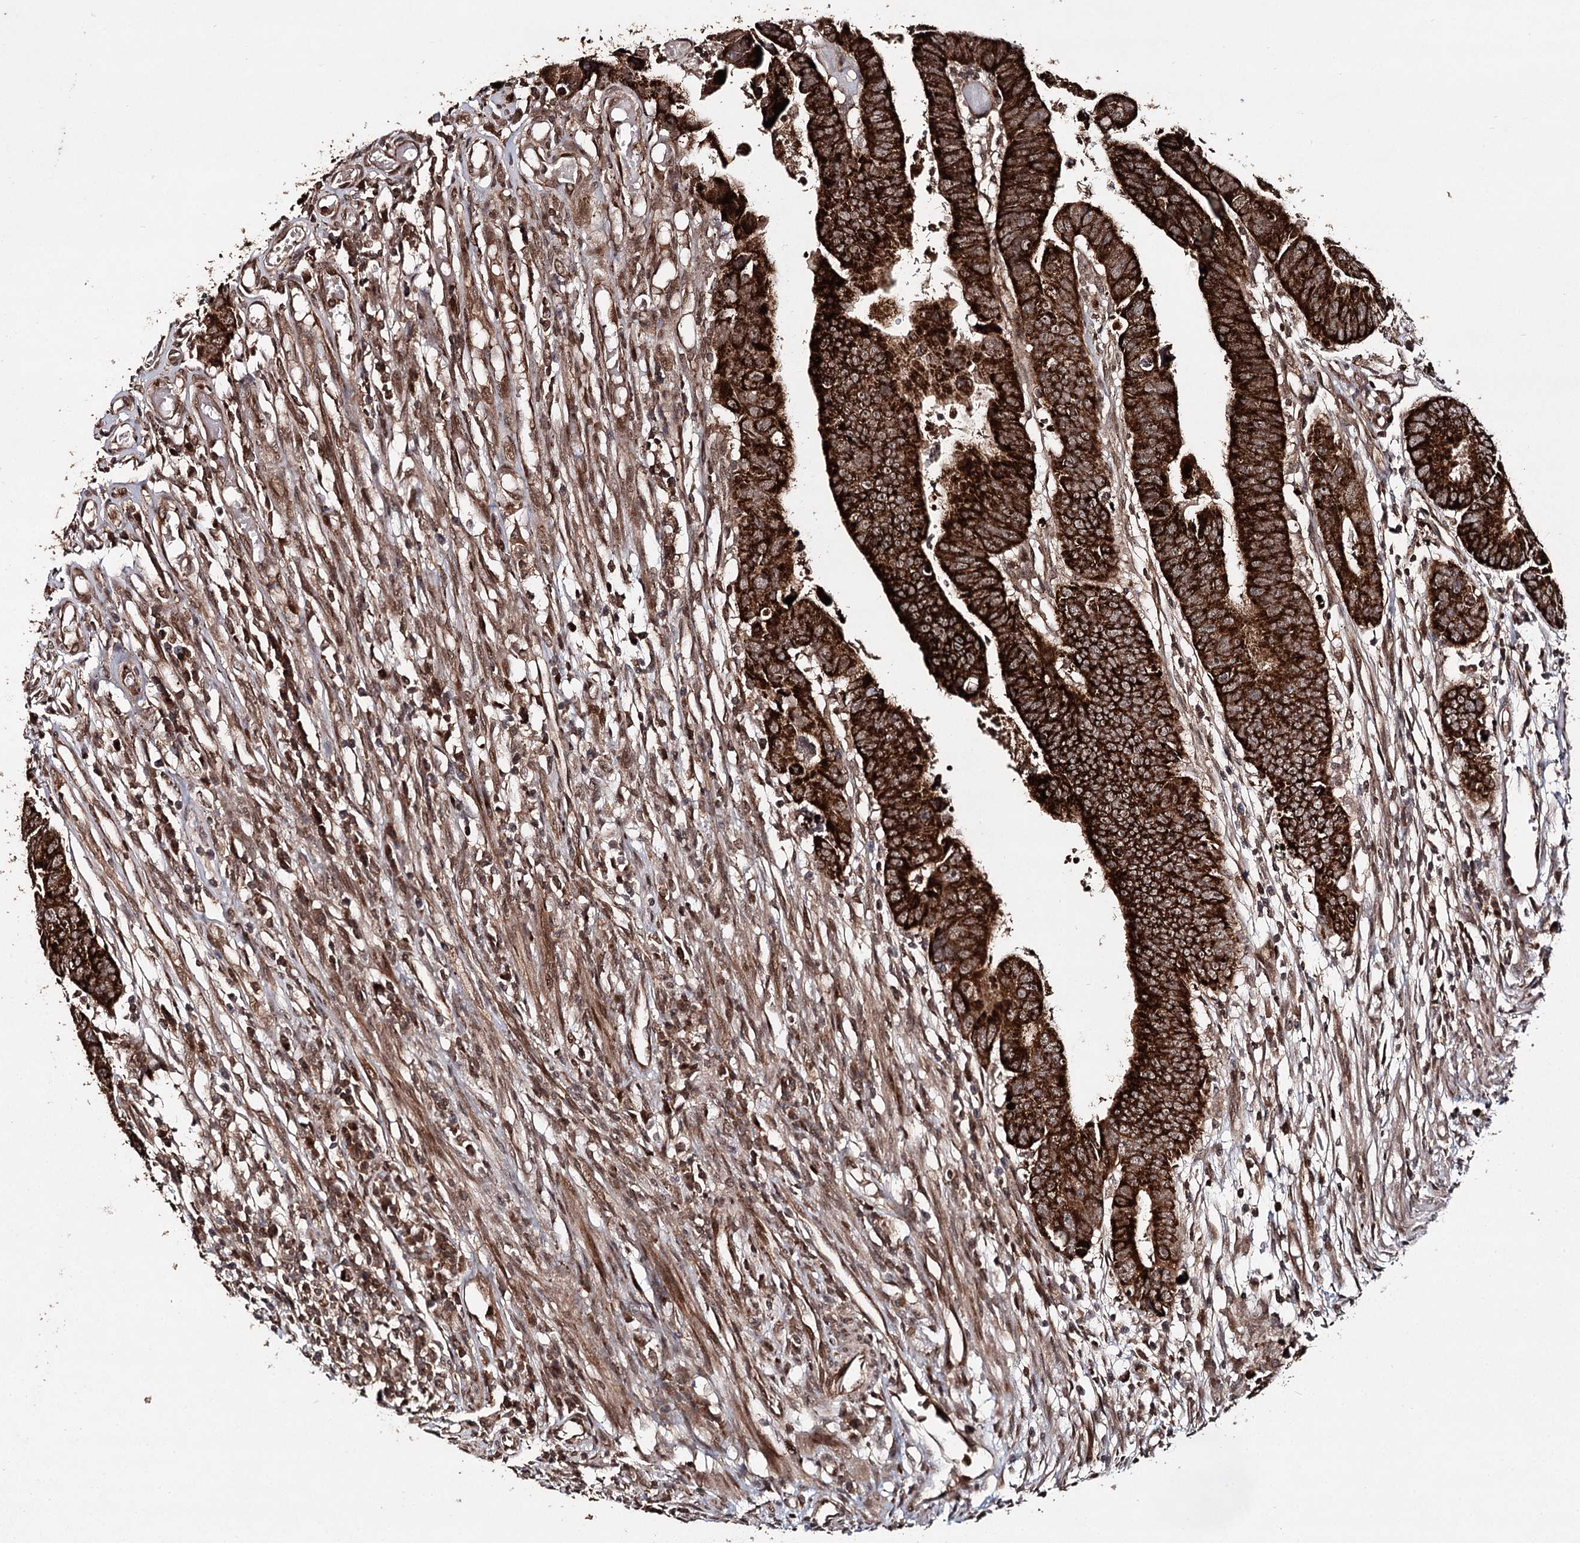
{"staining": {"intensity": "strong", "quantity": ">75%", "location": "cytoplasmic/membranous"}, "tissue": "colorectal cancer", "cell_type": "Tumor cells", "image_type": "cancer", "snomed": [{"axis": "morphology", "description": "Adenocarcinoma, NOS"}, {"axis": "topography", "description": "Rectum"}], "caption": "There is high levels of strong cytoplasmic/membranous expression in tumor cells of colorectal cancer (adenocarcinoma), as demonstrated by immunohistochemical staining (brown color).", "gene": "ZNRF3", "patient": {"sex": "female", "age": 65}}